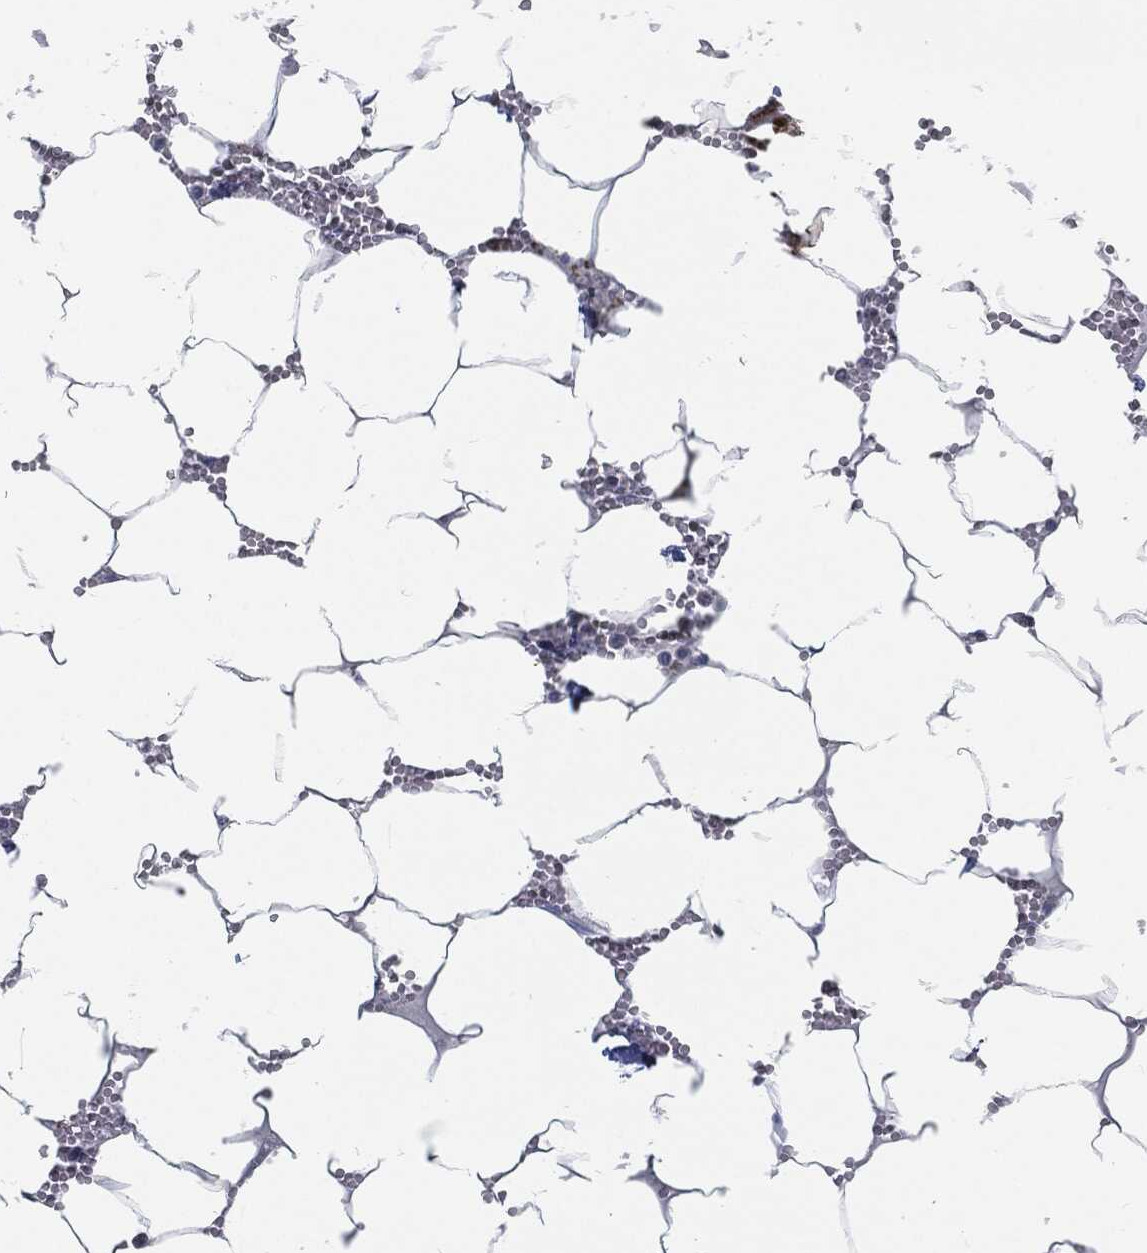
{"staining": {"intensity": "moderate", "quantity": "<25%", "location": "cytoplasmic/membranous"}, "tissue": "bone marrow", "cell_type": "Hematopoietic cells", "image_type": "normal", "snomed": [{"axis": "morphology", "description": "Normal tissue, NOS"}, {"axis": "topography", "description": "Bone marrow"}], "caption": "This image reveals IHC staining of unremarkable bone marrow, with low moderate cytoplasmic/membranous expression in about <25% of hematopoietic cells.", "gene": "PROM1", "patient": {"sex": "female", "age": 64}}